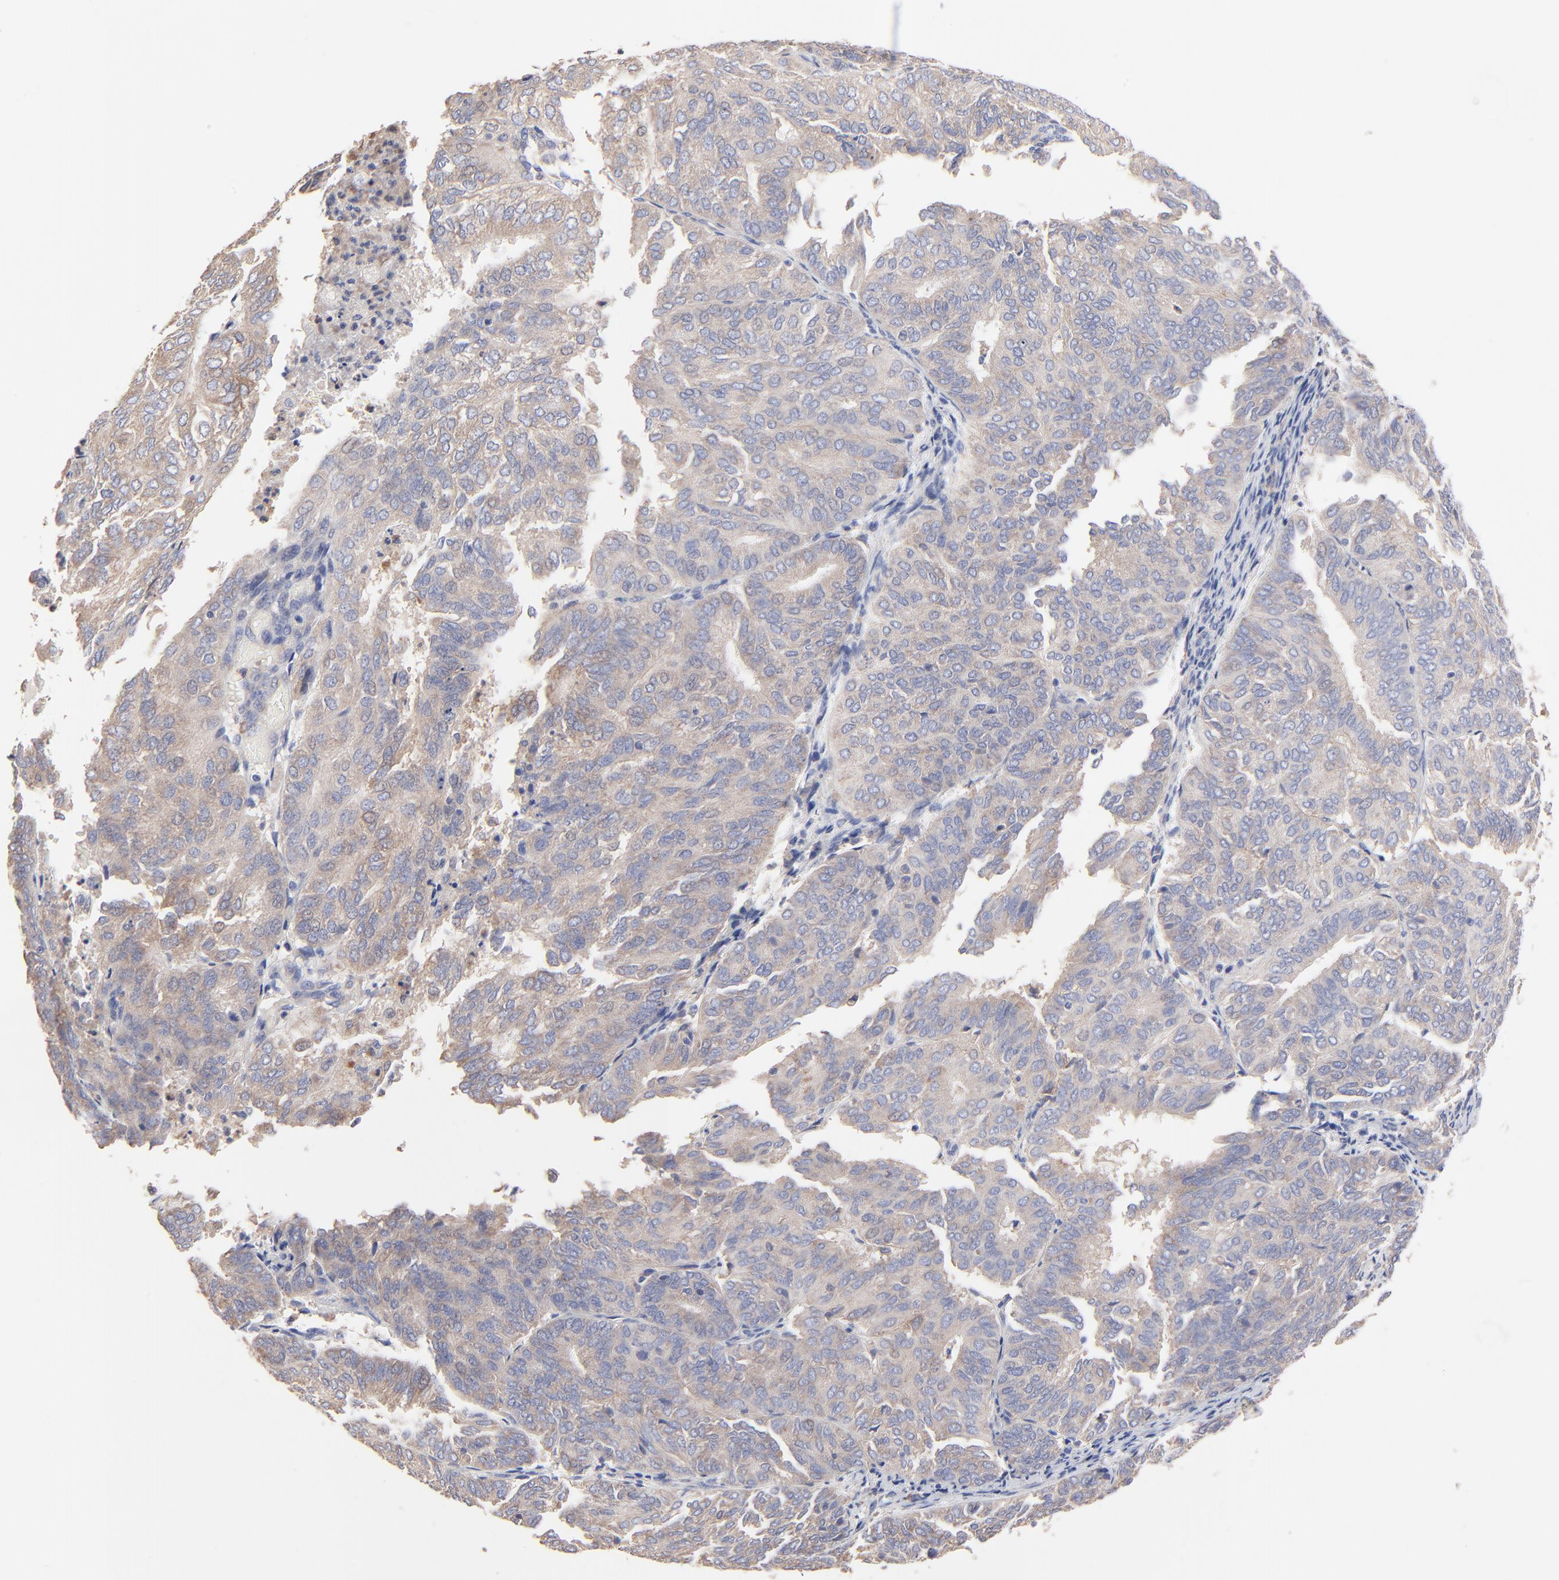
{"staining": {"intensity": "moderate", "quantity": ">75%", "location": "cytoplasmic/membranous"}, "tissue": "endometrial cancer", "cell_type": "Tumor cells", "image_type": "cancer", "snomed": [{"axis": "morphology", "description": "Adenocarcinoma, NOS"}, {"axis": "topography", "description": "Endometrium"}], "caption": "Brown immunohistochemical staining in human endometrial cancer reveals moderate cytoplasmic/membranous positivity in about >75% of tumor cells.", "gene": "PPFIBP2", "patient": {"sex": "female", "age": 59}}